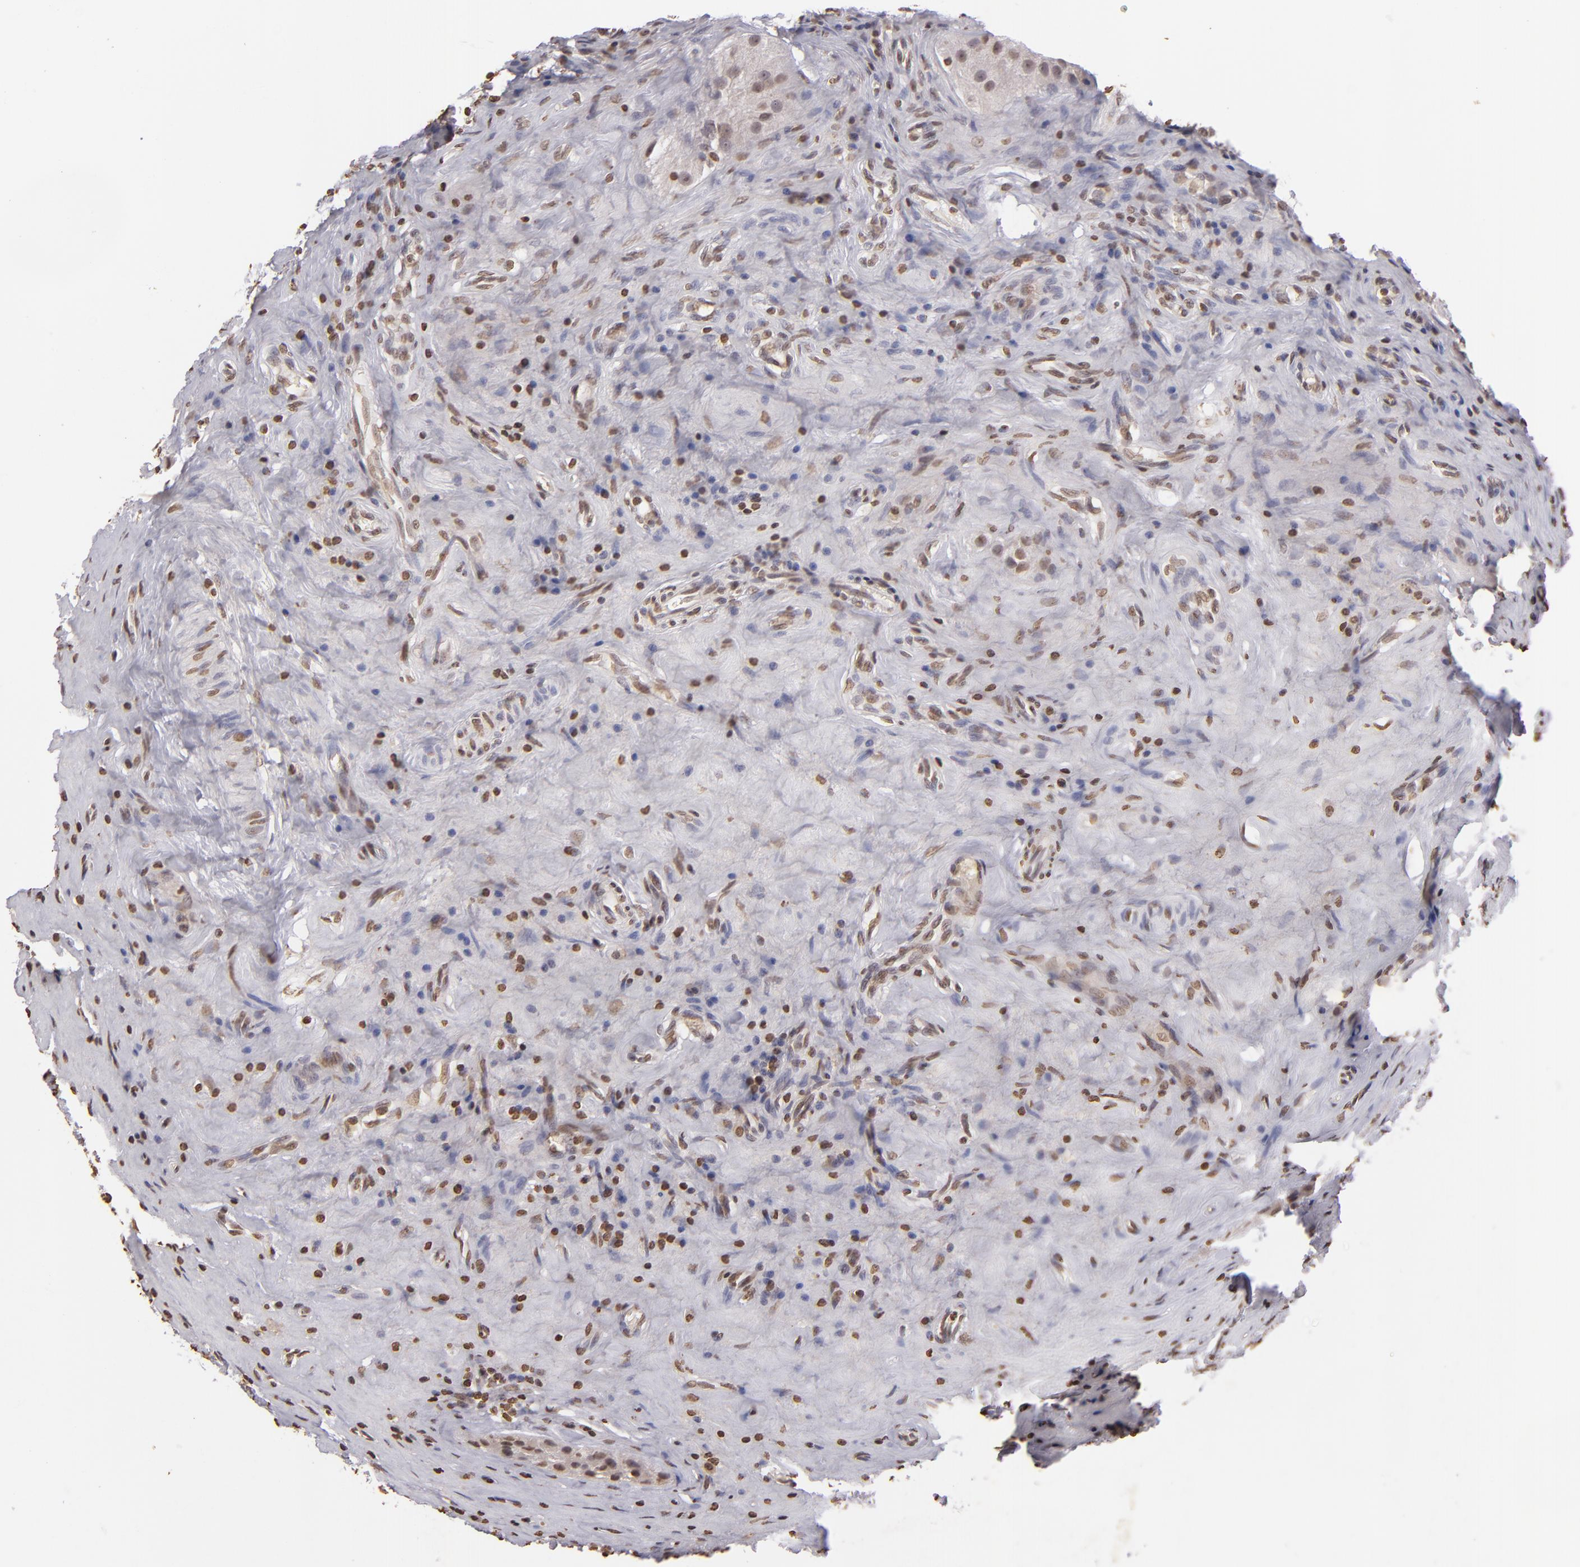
{"staining": {"intensity": "moderate", "quantity": ">75%", "location": "nuclear"}, "tissue": "testis cancer", "cell_type": "Tumor cells", "image_type": "cancer", "snomed": [{"axis": "morphology", "description": "Seminoma, NOS"}, {"axis": "topography", "description": "Testis"}], "caption": "The immunohistochemical stain labels moderate nuclear staining in tumor cells of seminoma (testis) tissue. The staining was performed using DAB to visualize the protein expression in brown, while the nuclei were stained in blue with hematoxylin (Magnification: 20x).", "gene": "THRB", "patient": {"sex": "male", "age": 34}}